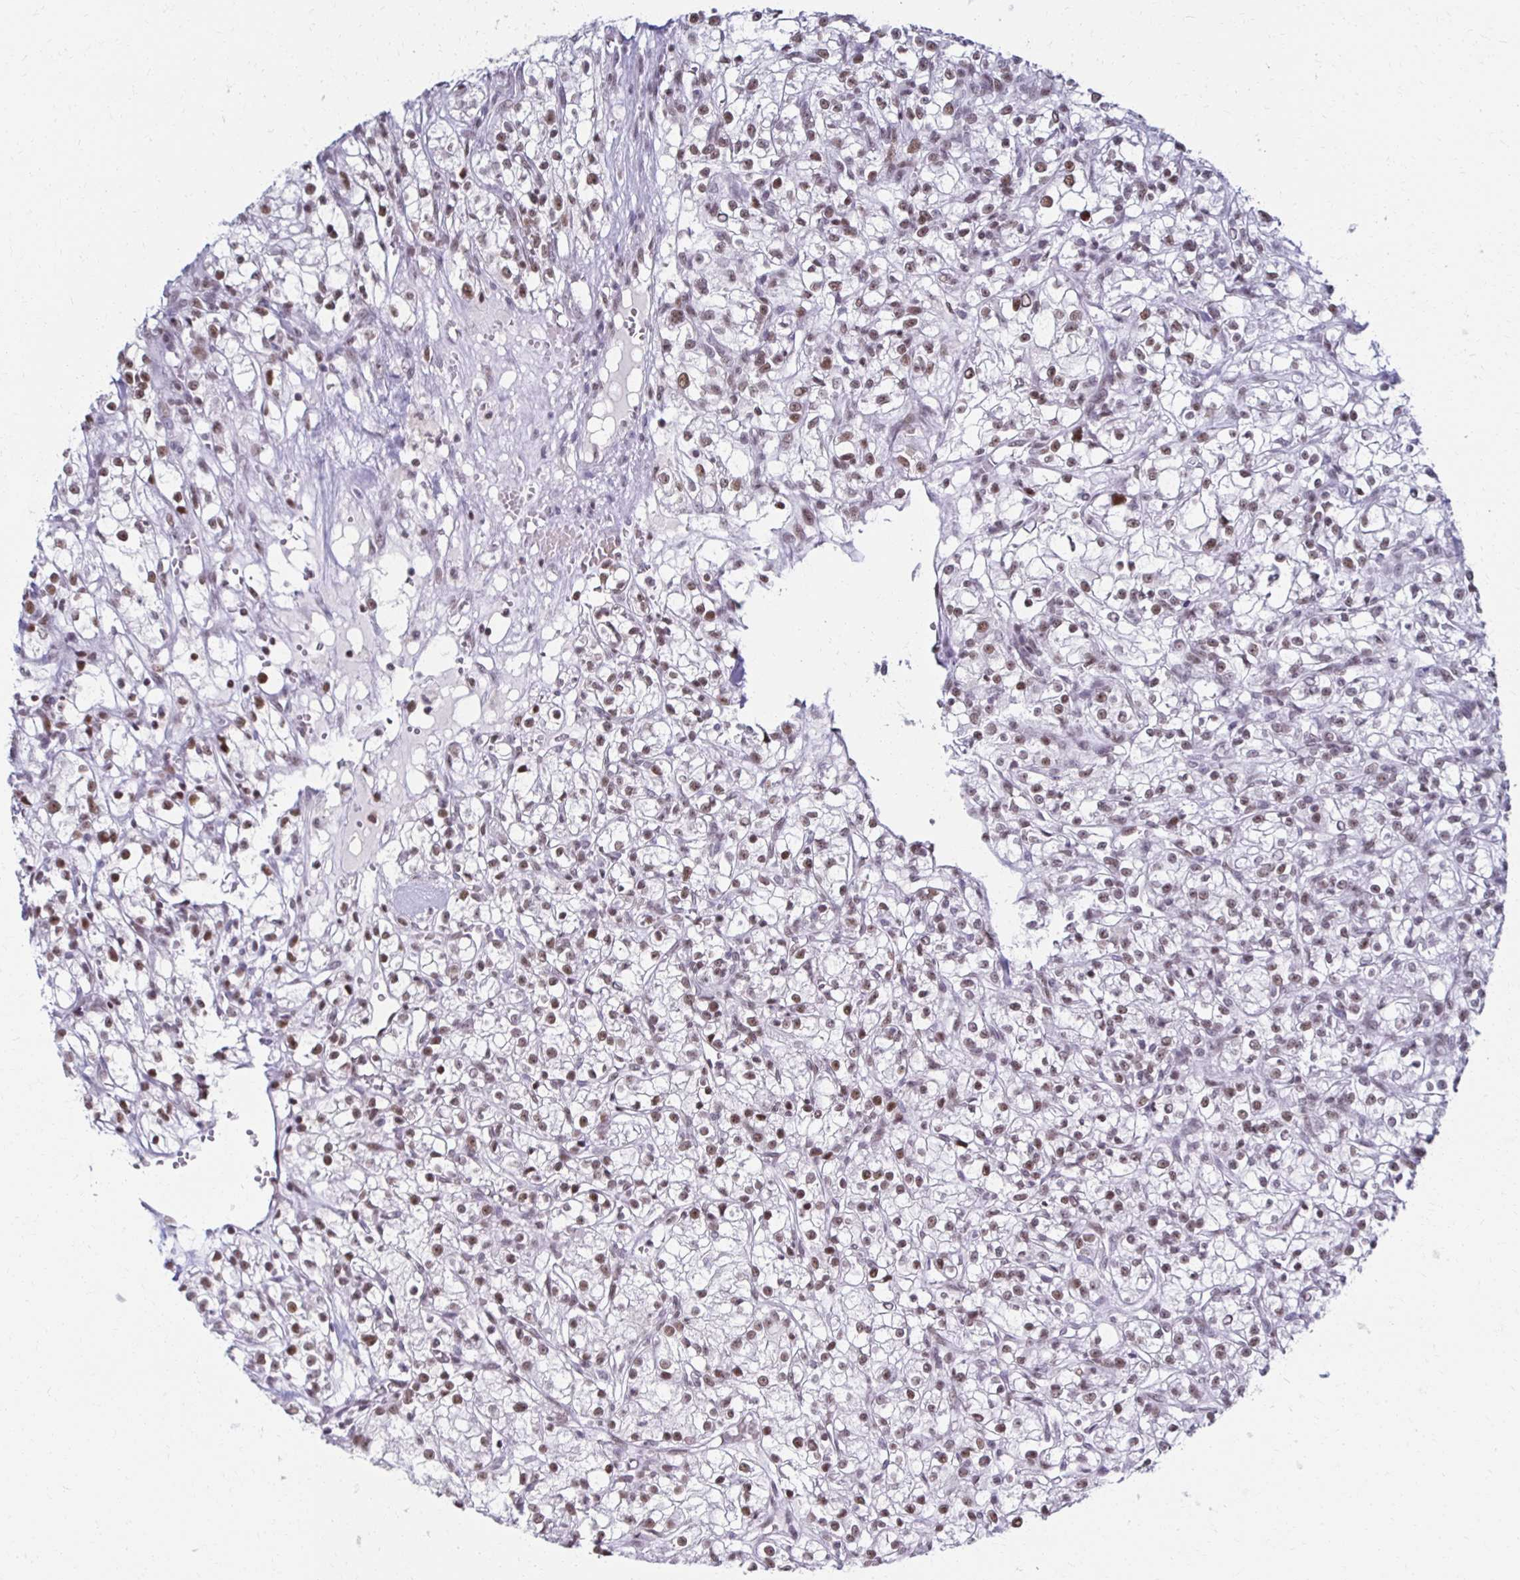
{"staining": {"intensity": "moderate", "quantity": ">75%", "location": "nuclear"}, "tissue": "renal cancer", "cell_type": "Tumor cells", "image_type": "cancer", "snomed": [{"axis": "morphology", "description": "Adenocarcinoma, NOS"}, {"axis": "topography", "description": "Kidney"}], "caption": "The micrograph demonstrates staining of adenocarcinoma (renal), revealing moderate nuclear protein positivity (brown color) within tumor cells.", "gene": "IRF7", "patient": {"sex": "female", "age": 59}}